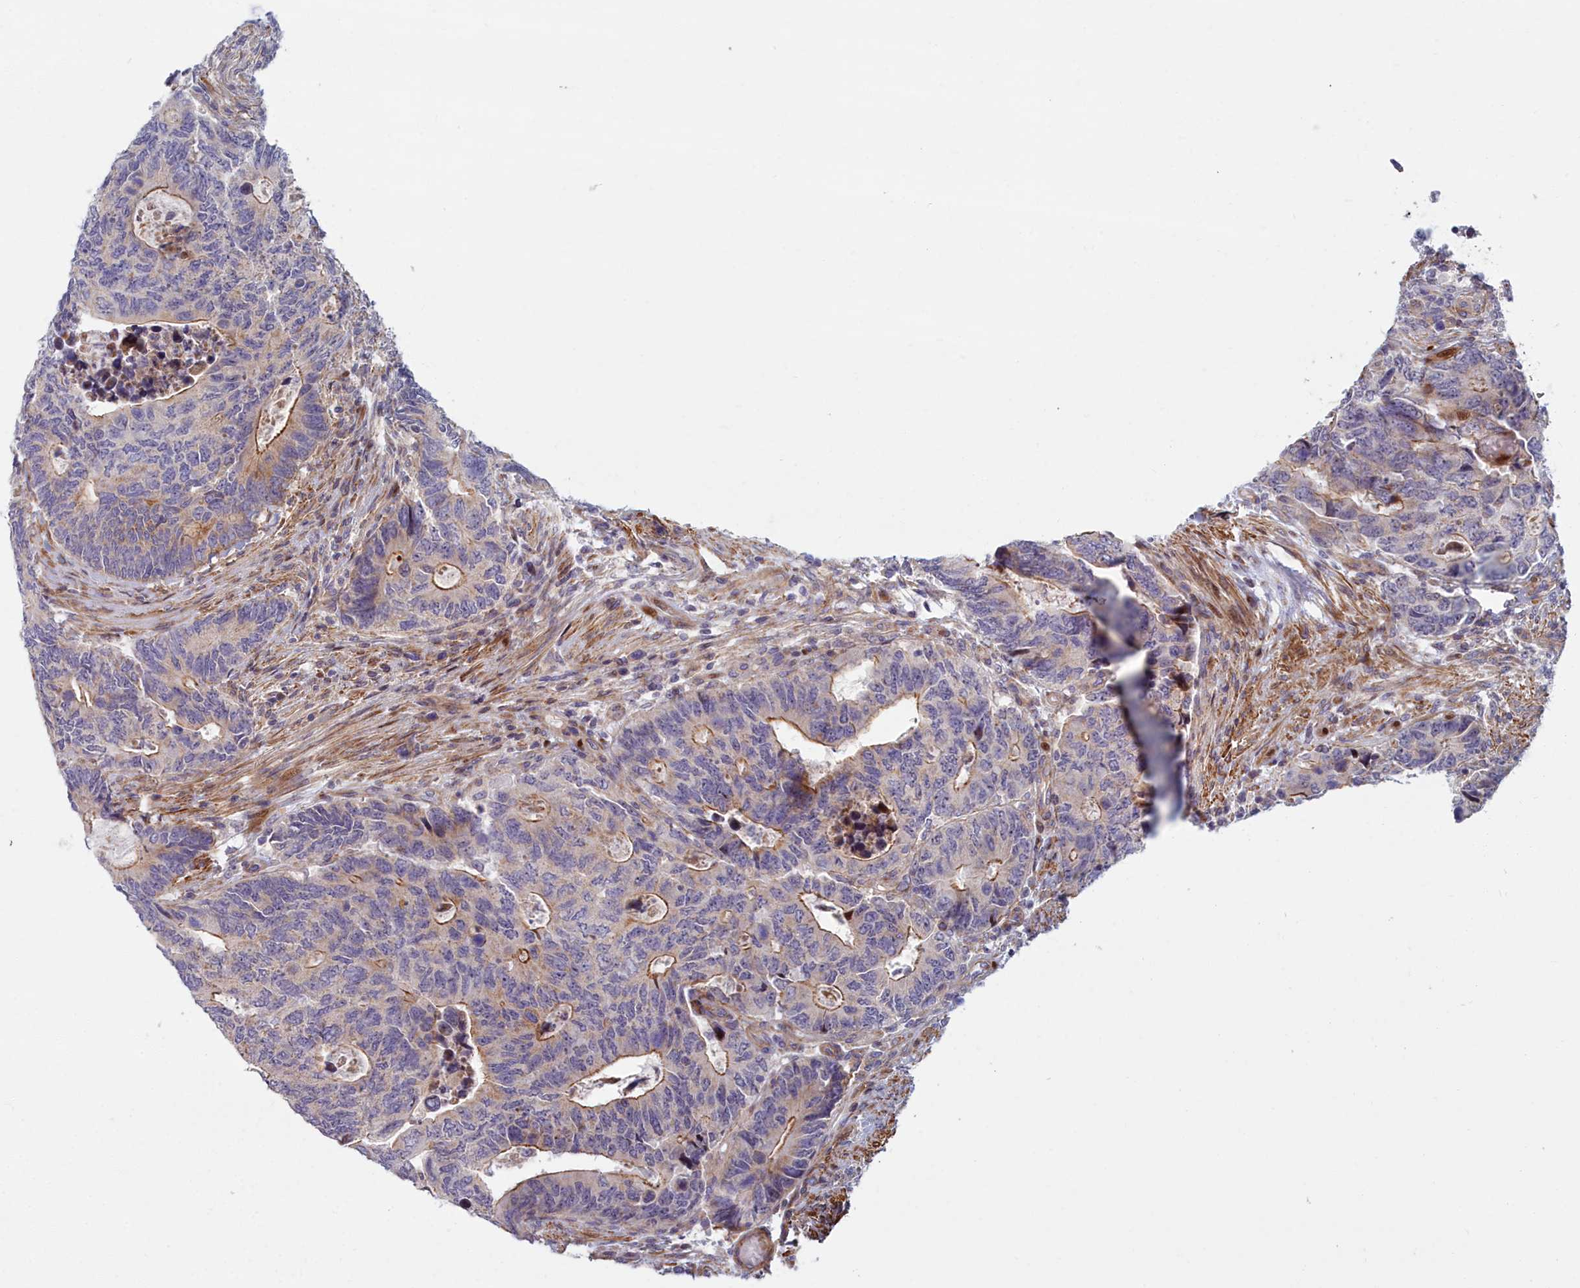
{"staining": {"intensity": "moderate", "quantity": "25%-75%", "location": "cytoplasmic/membranous"}, "tissue": "colorectal cancer", "cell_type": "Tumor cells", "image_type": "cancer", "snomed": [{"axis": "morphology", "description": "Adenocarcinoma, NOS"}, {"axis": "topography", "description": "Colon"}], "caption": "IHC of human colorectal cancer (adenocarcinoma) displays medium levels of moderate cytoplasmic/membranous staining in about 25%-75% of tumor cells. (IHC, brightfield microscopy, high magnification).", "gene": "C15orf40", "patient": {"sex": "male", "age": 87}}